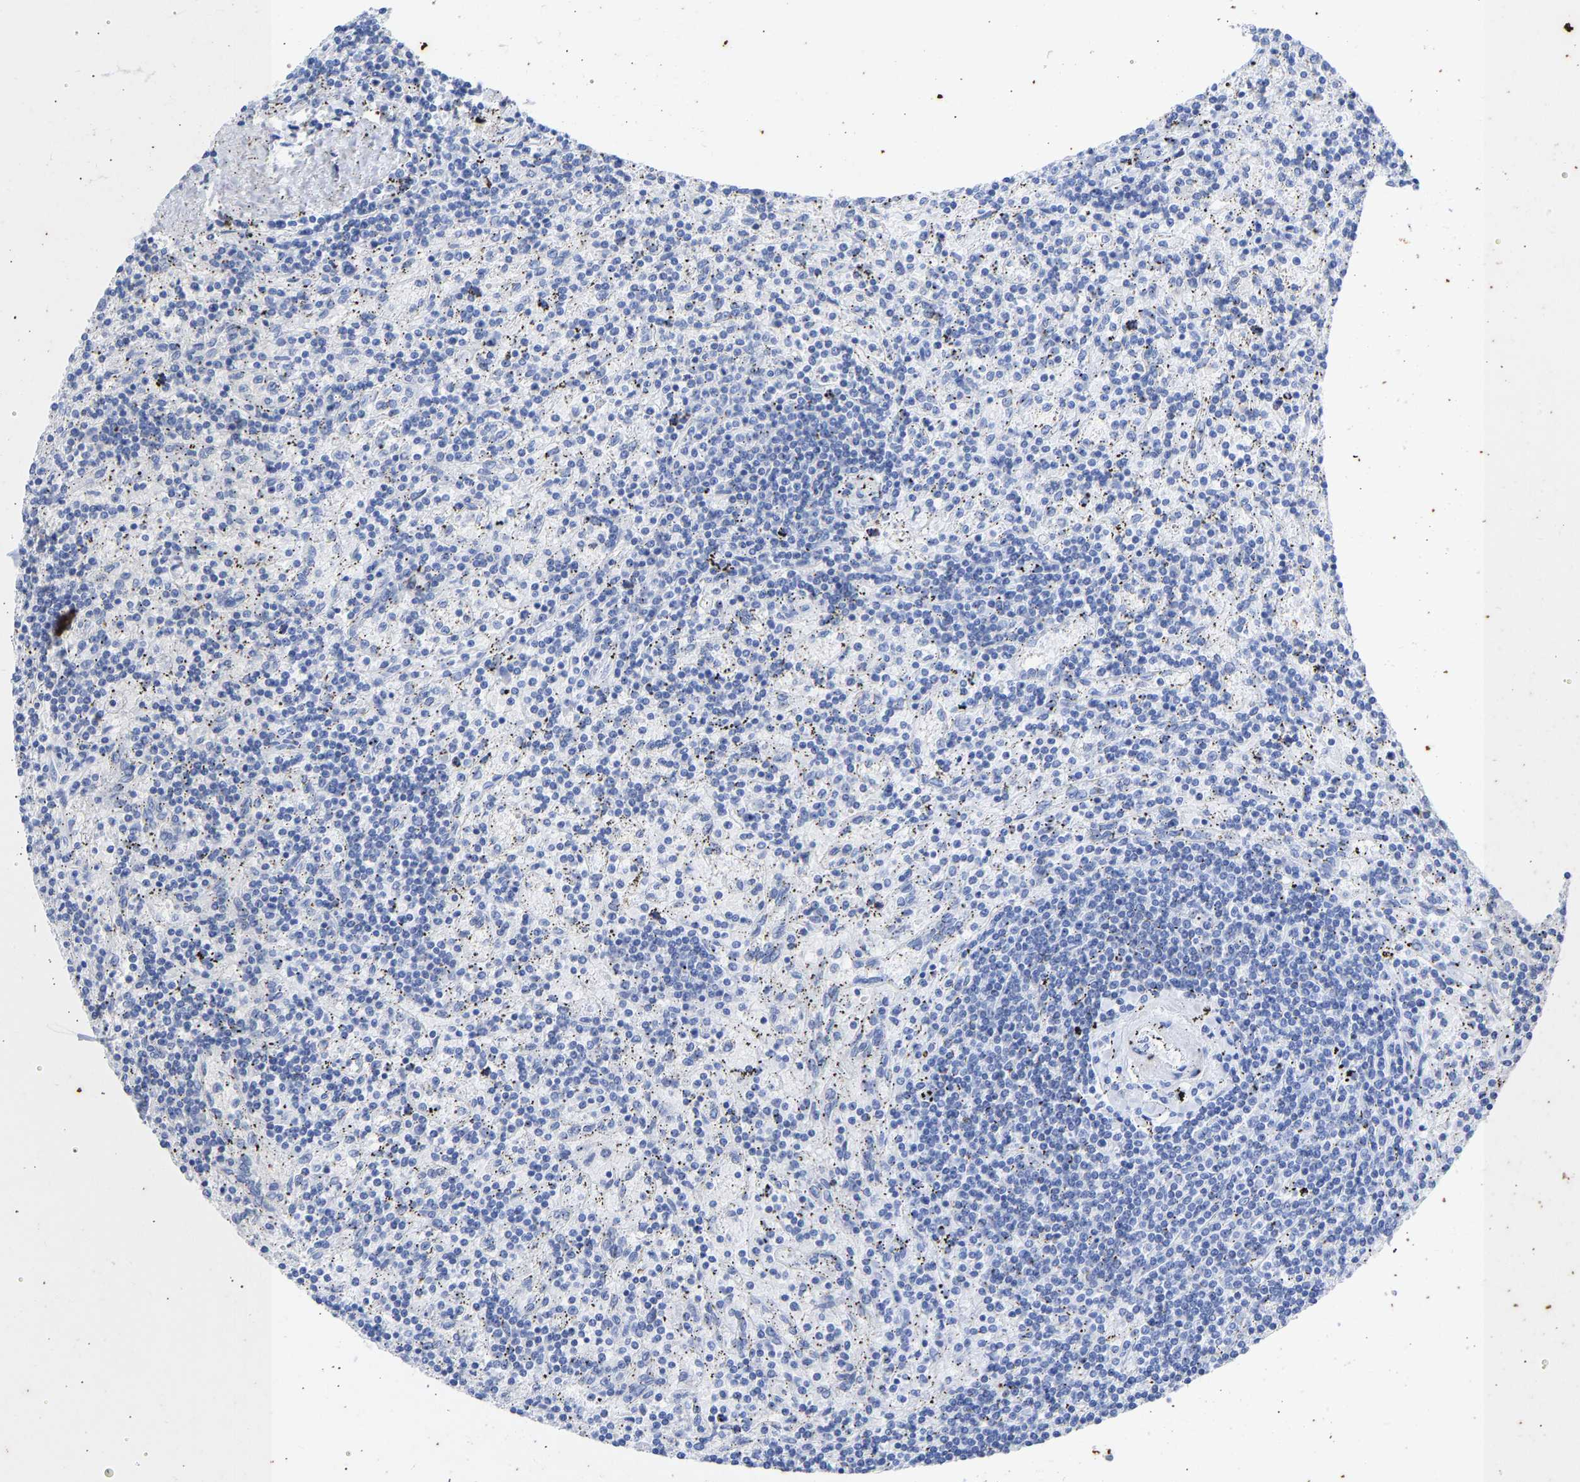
{"staining": {"intensity": "negative", "quantity": "none", "location": "none"}, "tissue": "lymphoma", "cell_type": "Tumor cells", "image_type": "cancer", "snomed": [{"axis": "morphology", "description": "Malignant lymphoma, non-Hodgkin's type, Low grade"}, {"axis": "topography", "description": "Spleen"}], "caption": "Lymphoma was stained to show a protein in brown. There is no significant positivity in tumor cells. Nuclei are stained in blue.", "gene": "KRT1", "patient": {"sex": "male", "age": 76}}